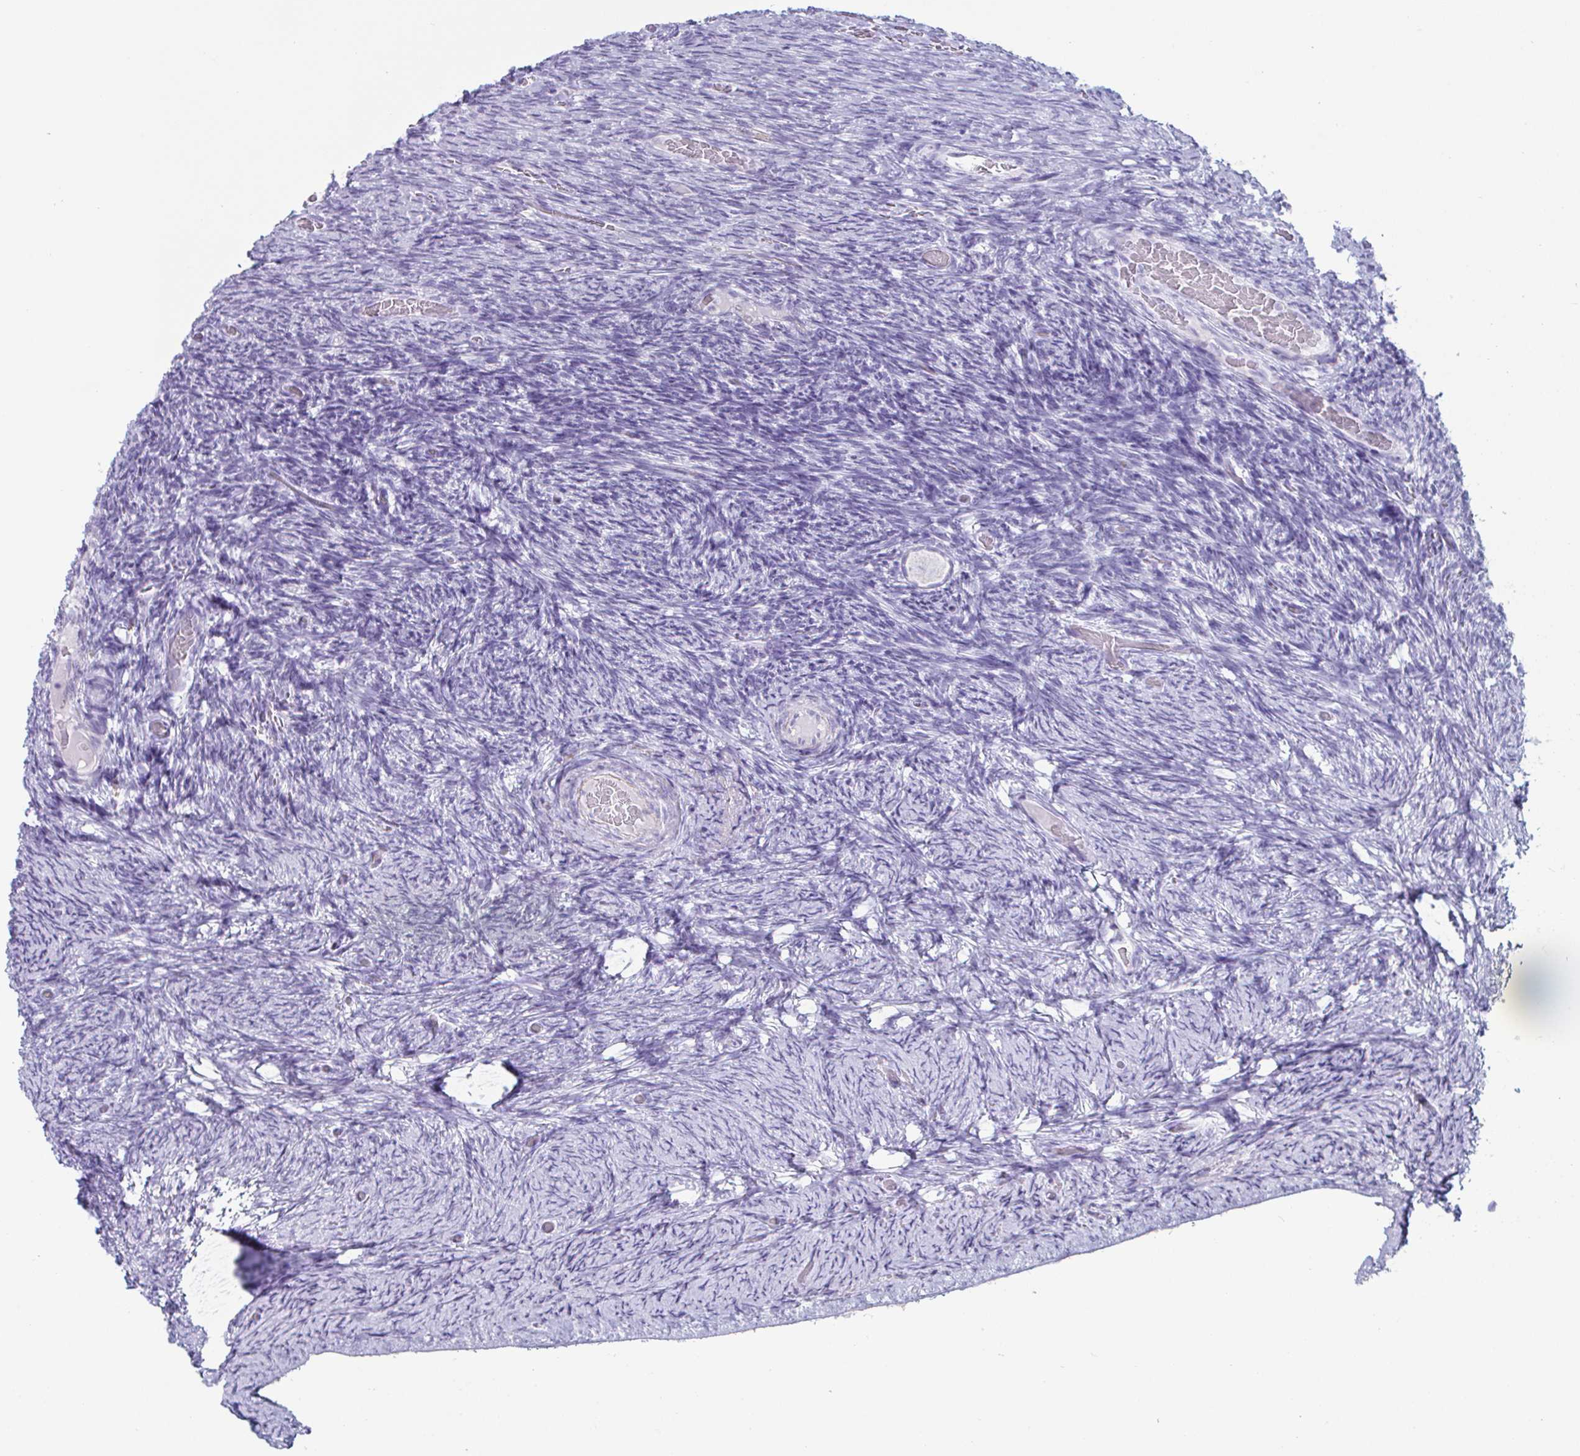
{"staining": {"intensity": "negative", "quantity": "none", "location": "none"}, "tissue": "ovary", "cell_type": "Follicle cells", "image_type": "normal", "snomed": [{"axis": "morphology", "description": "Normal tissue, NOS"}, {"axis": "topography", "description": "Ovary"}], "caption": "Immunohistochemistry of benign human ovary reveals no expression in follicle cells.", "gene": "CREG2", "patient": {"sex": "female", "age": 34}}